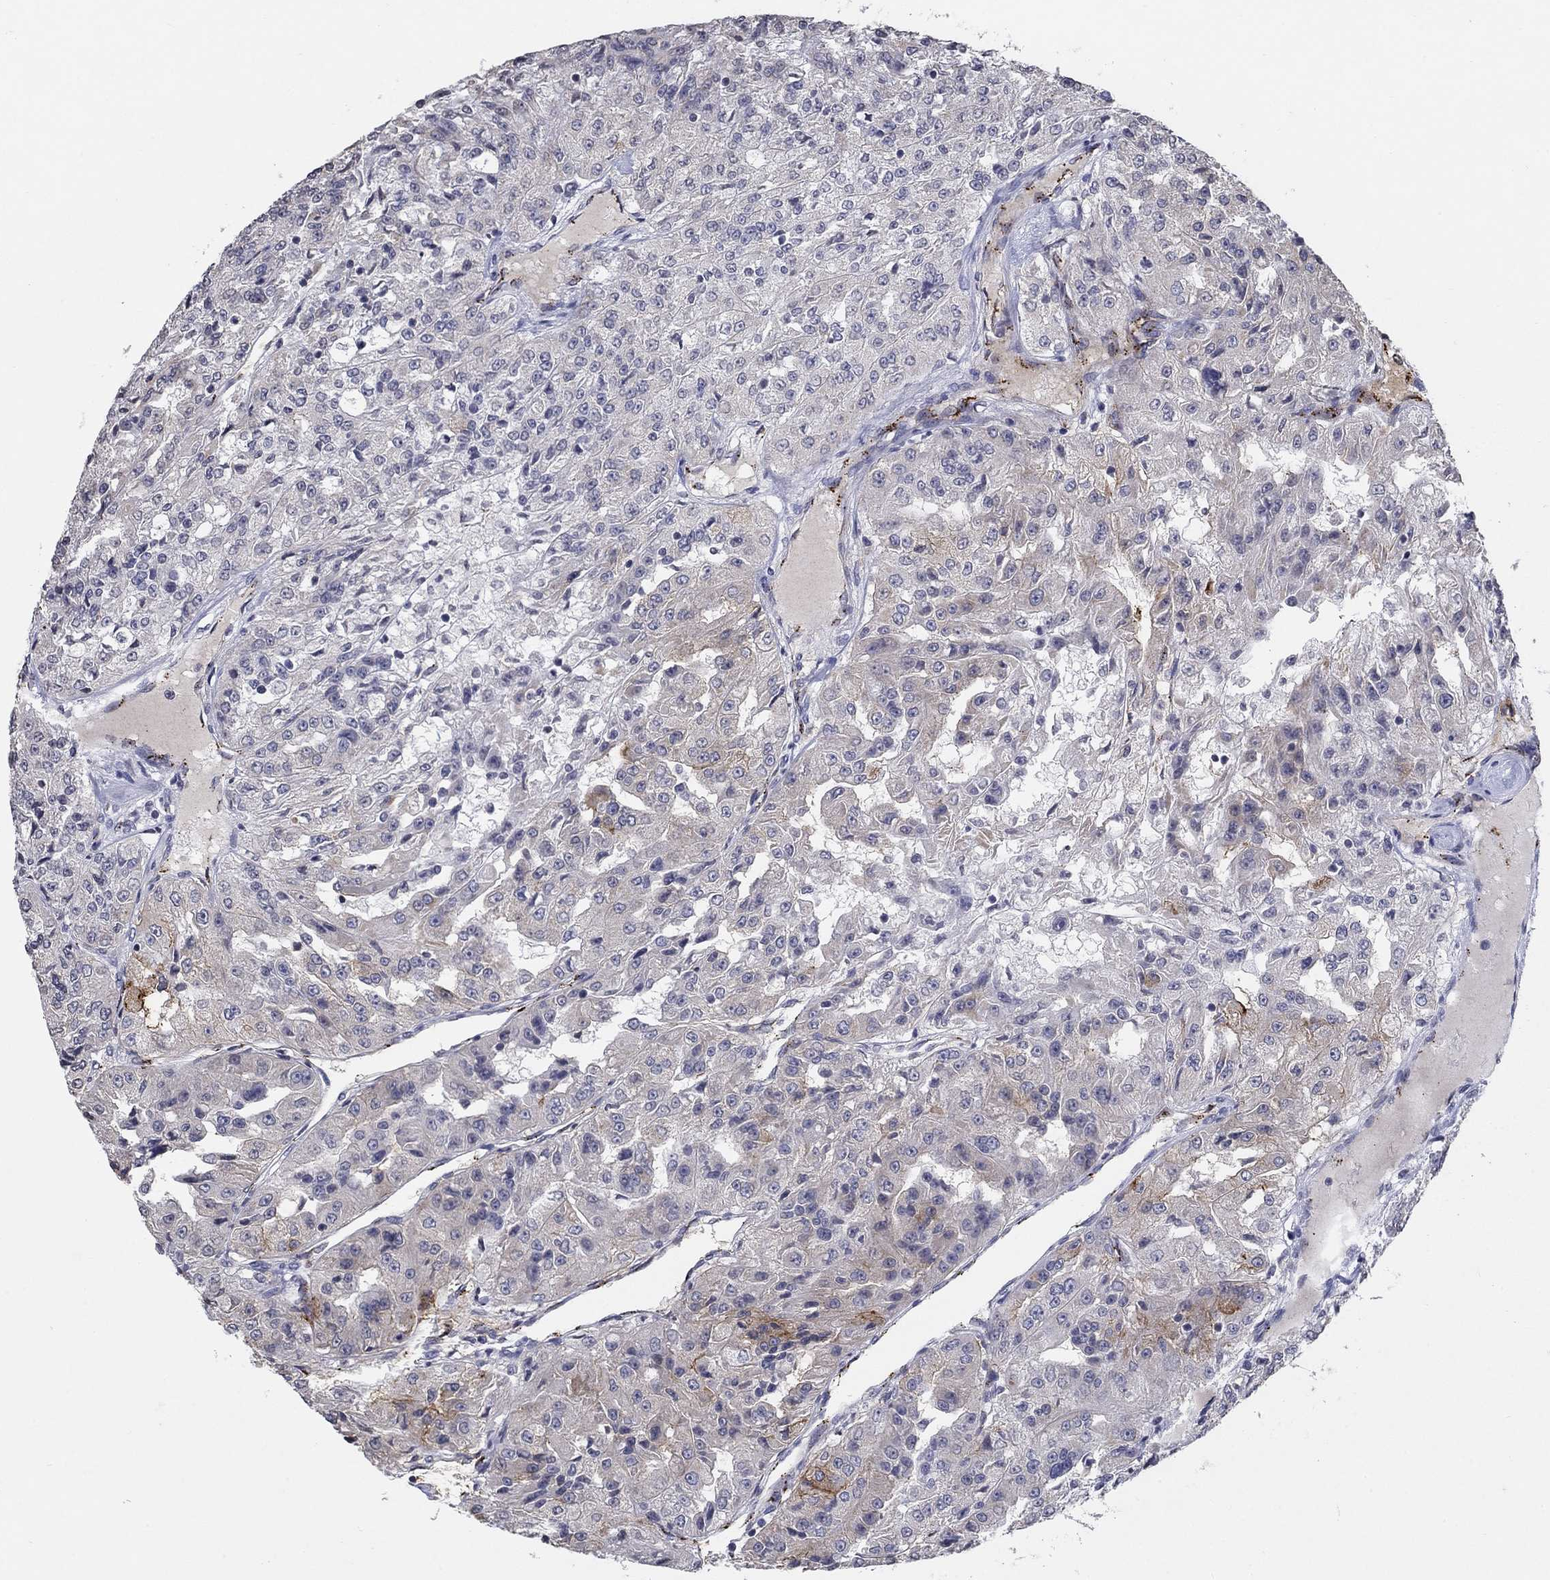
{"staining": {"intensity": "moderate", "quantity": "<25%", "location": "cytoplasmic/membranous"}, "tissue": "renal cancer", "cell_type": "Tumor cells", "image_type": "cancer", "snomed": [{"axis": "morphology", "description": "Adenocarcinoma, NOS"}, {"axis": "topography", "description": "Kidney"}], "caption": "This is a histology image of immunohistochemistry staining of renal adenocarcinoma, which shows moderate expression in the cytoplasmic/membranous of tumor cells.", "gene": "TINAG", "patient": {"sex": "female", "age": 63}}